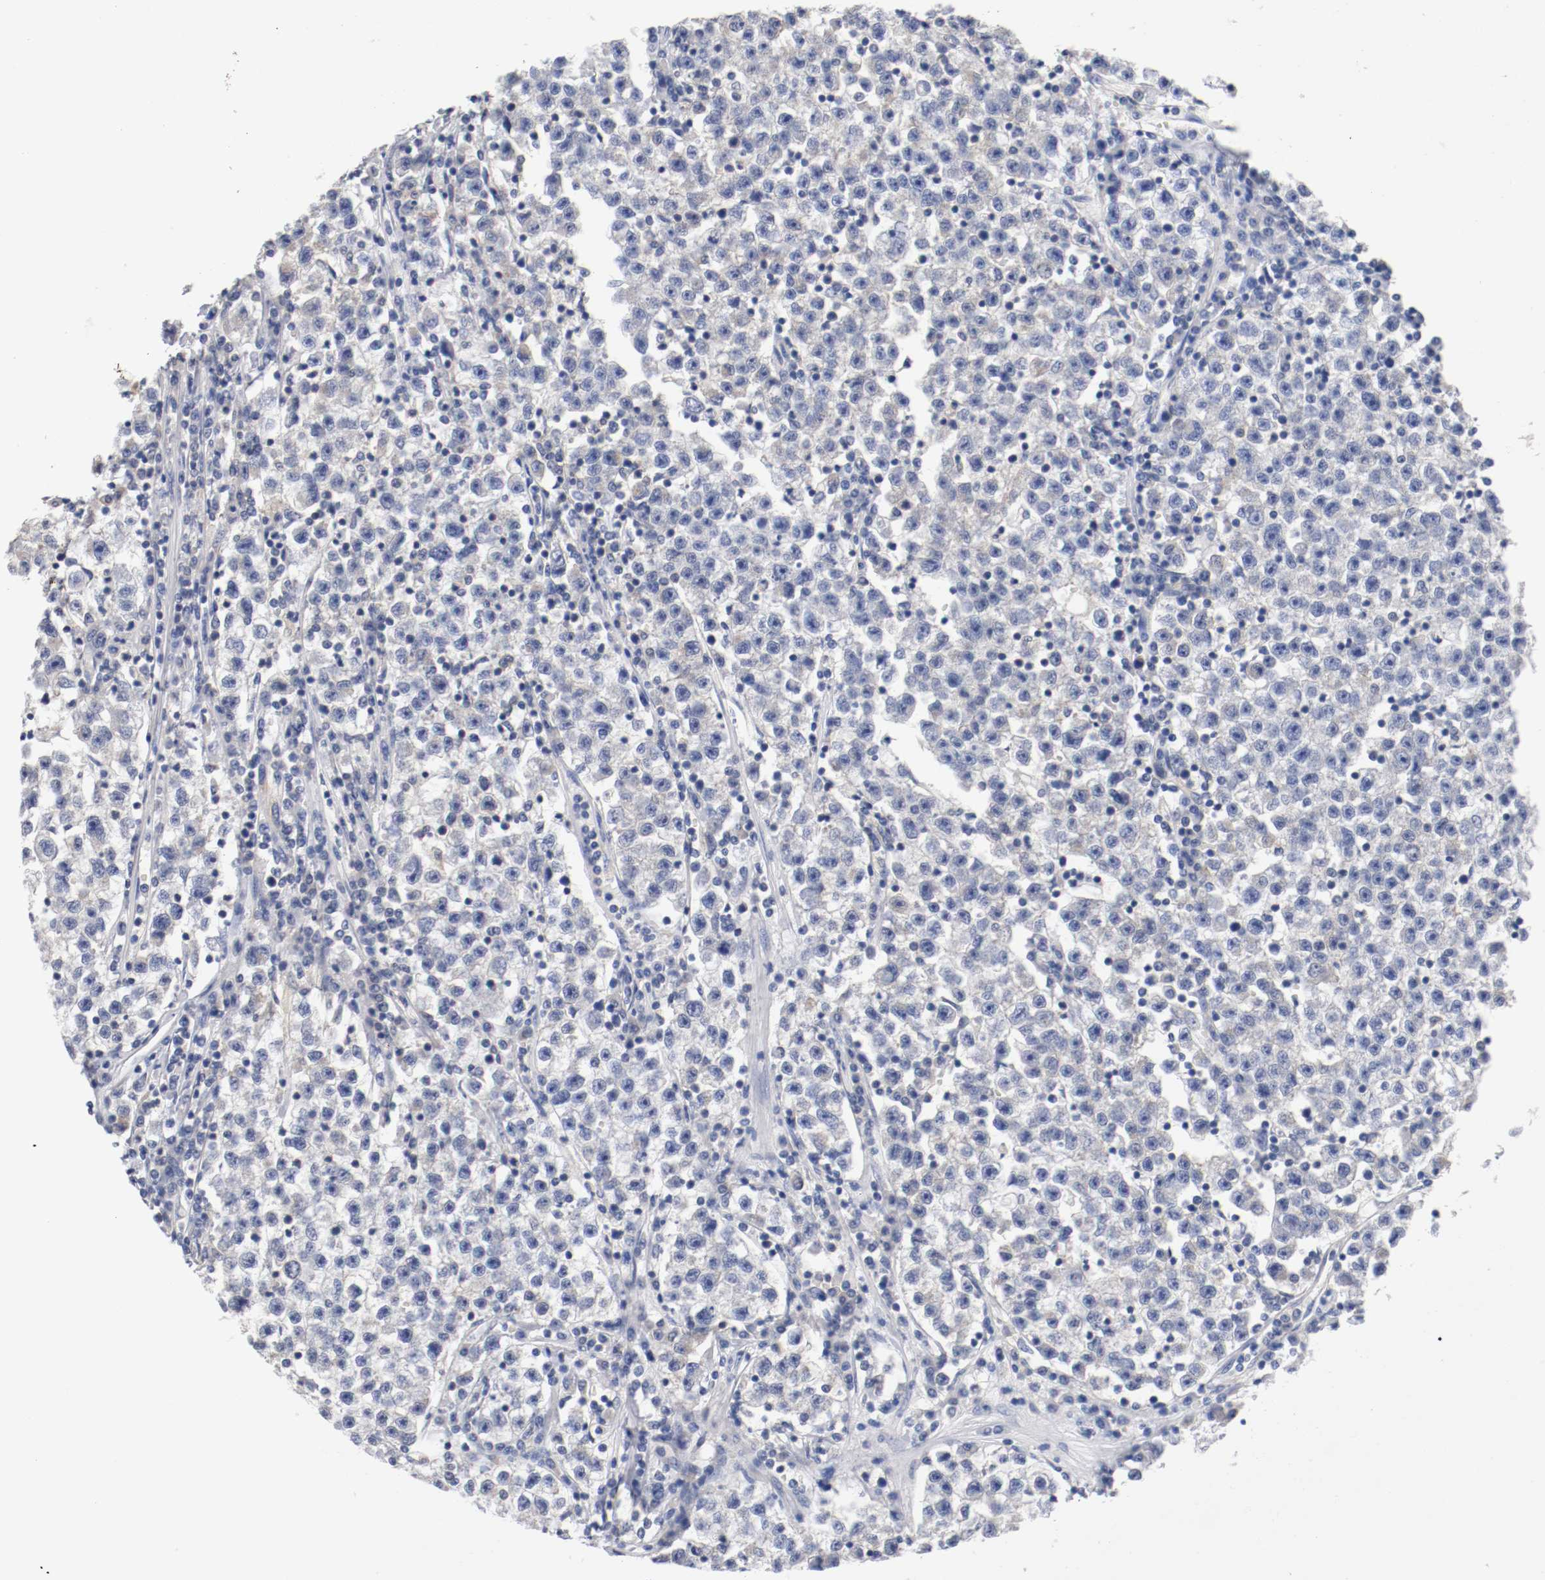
{"staining": {"intensity": "weak", "quantity": "<25%", "location": "cytoplasmic/membranous"}, "tissue": "testis cancer", "cell_type": "Tumor cells", "image_type": "cancer", "snomed": [{"axis": "morphology", "description": "Seminoma, NOS"}, {"axis": "topography", "description": "Testis"}], "caption": "Tumor cells are negative for protein expression in human testis cancer. The staining was performed using DAB to visualize the protein expression in brown, while the nuclei were stained in blue with hematoxylin (Magnification: 20x).", "gene": "HGS", "patient": {"sex": "male", "age": 22}}